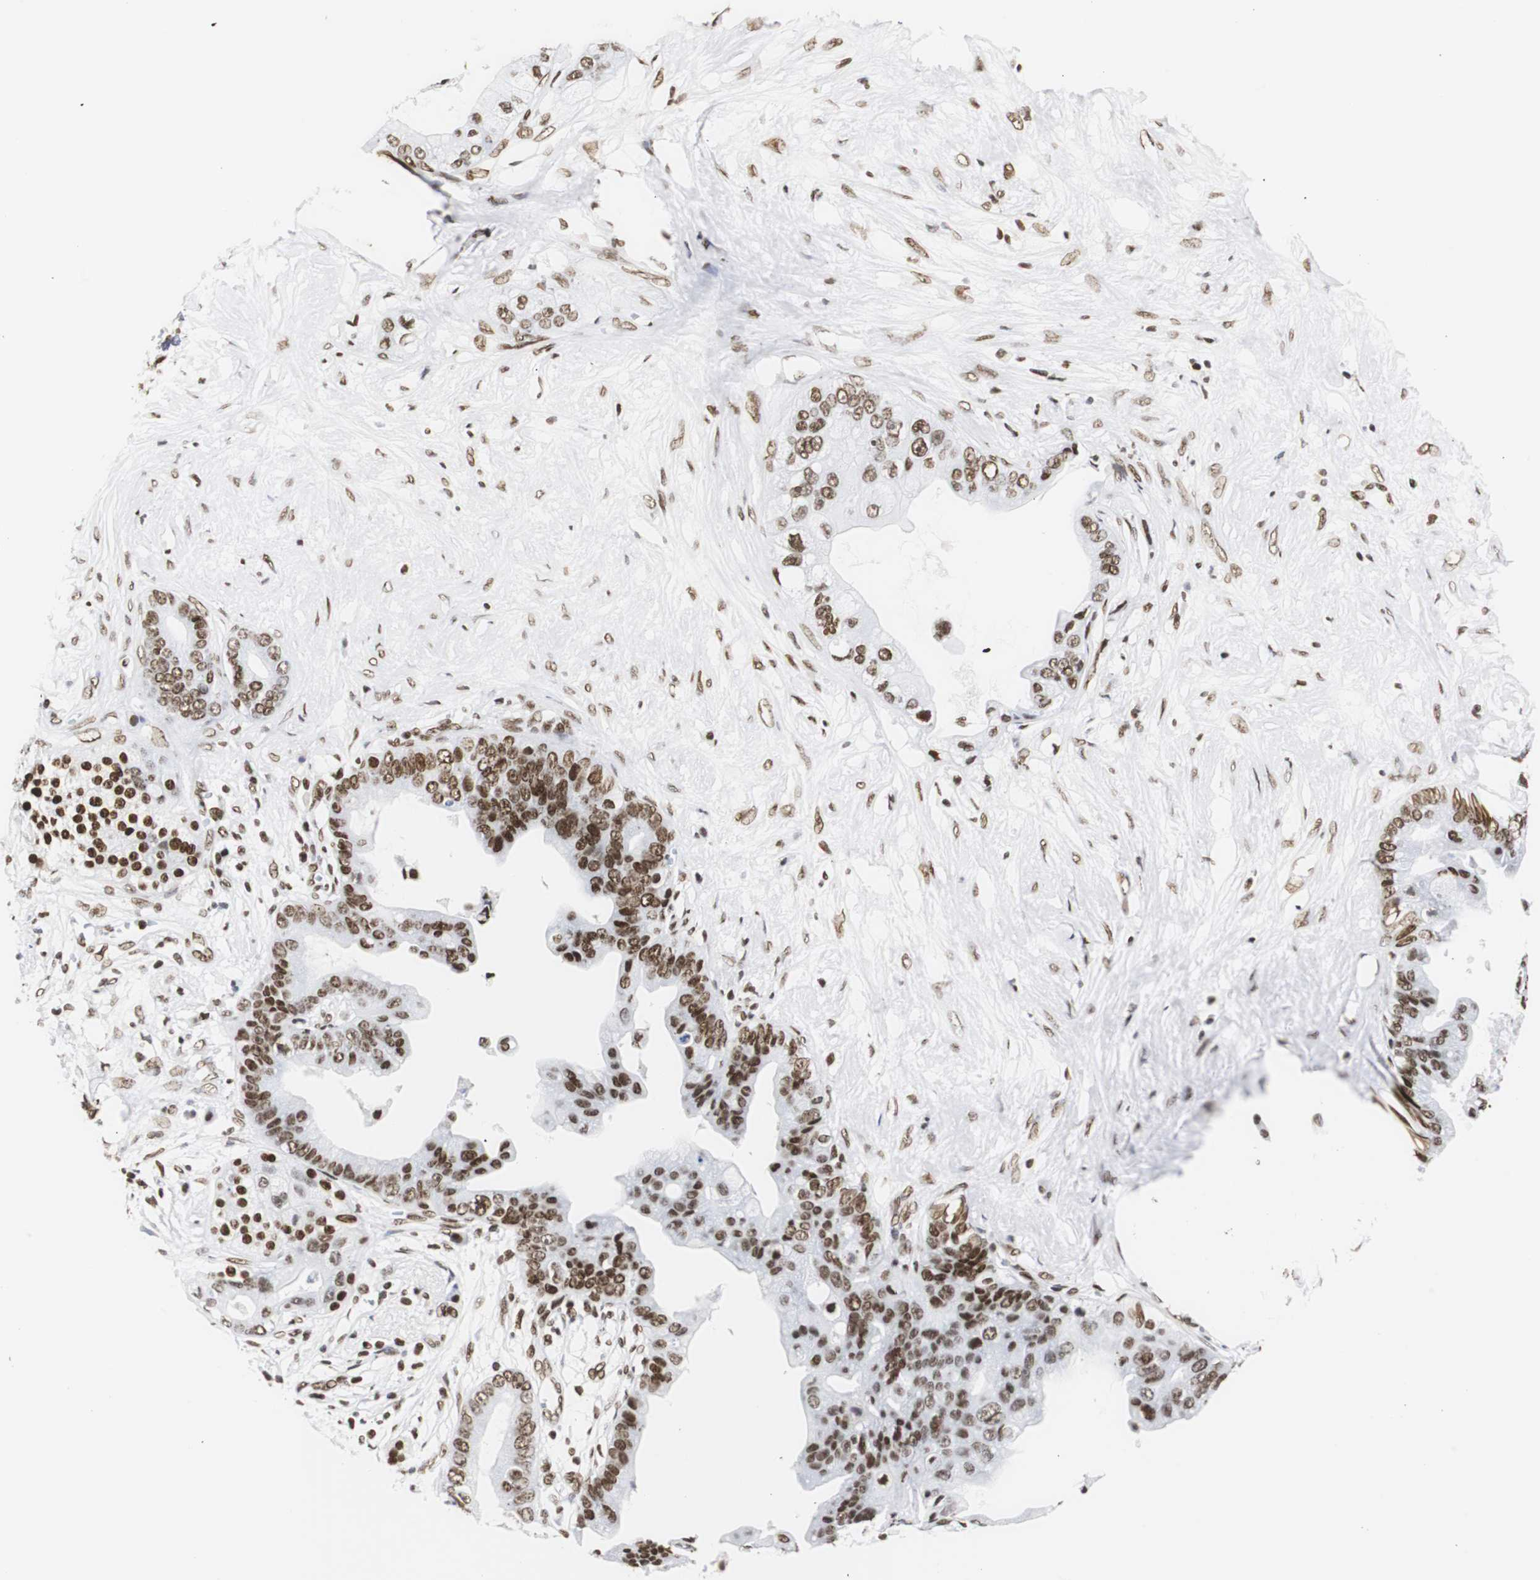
{"staining": {"intensity": "strong", "quantity": "25%-75%", "location": "nuclear"}, "tissue": "pancreatic cancer", "cell_type": "Tumor cells", "image_type": "cancer", "snomed": [{"axis": "morphology", "description": "Adenocarcinoma, NOS"}, {"axis": "topography", "description": "Pancreas"}], "caption": "About 25%-75% of tumor cells in pancreatic cancer demonstrate strong nuclear protein expression as visualized by brown immunohistochemical staining.", "gene": "HNRNPH2", "patient": {"sex": "female", "age": 75}}